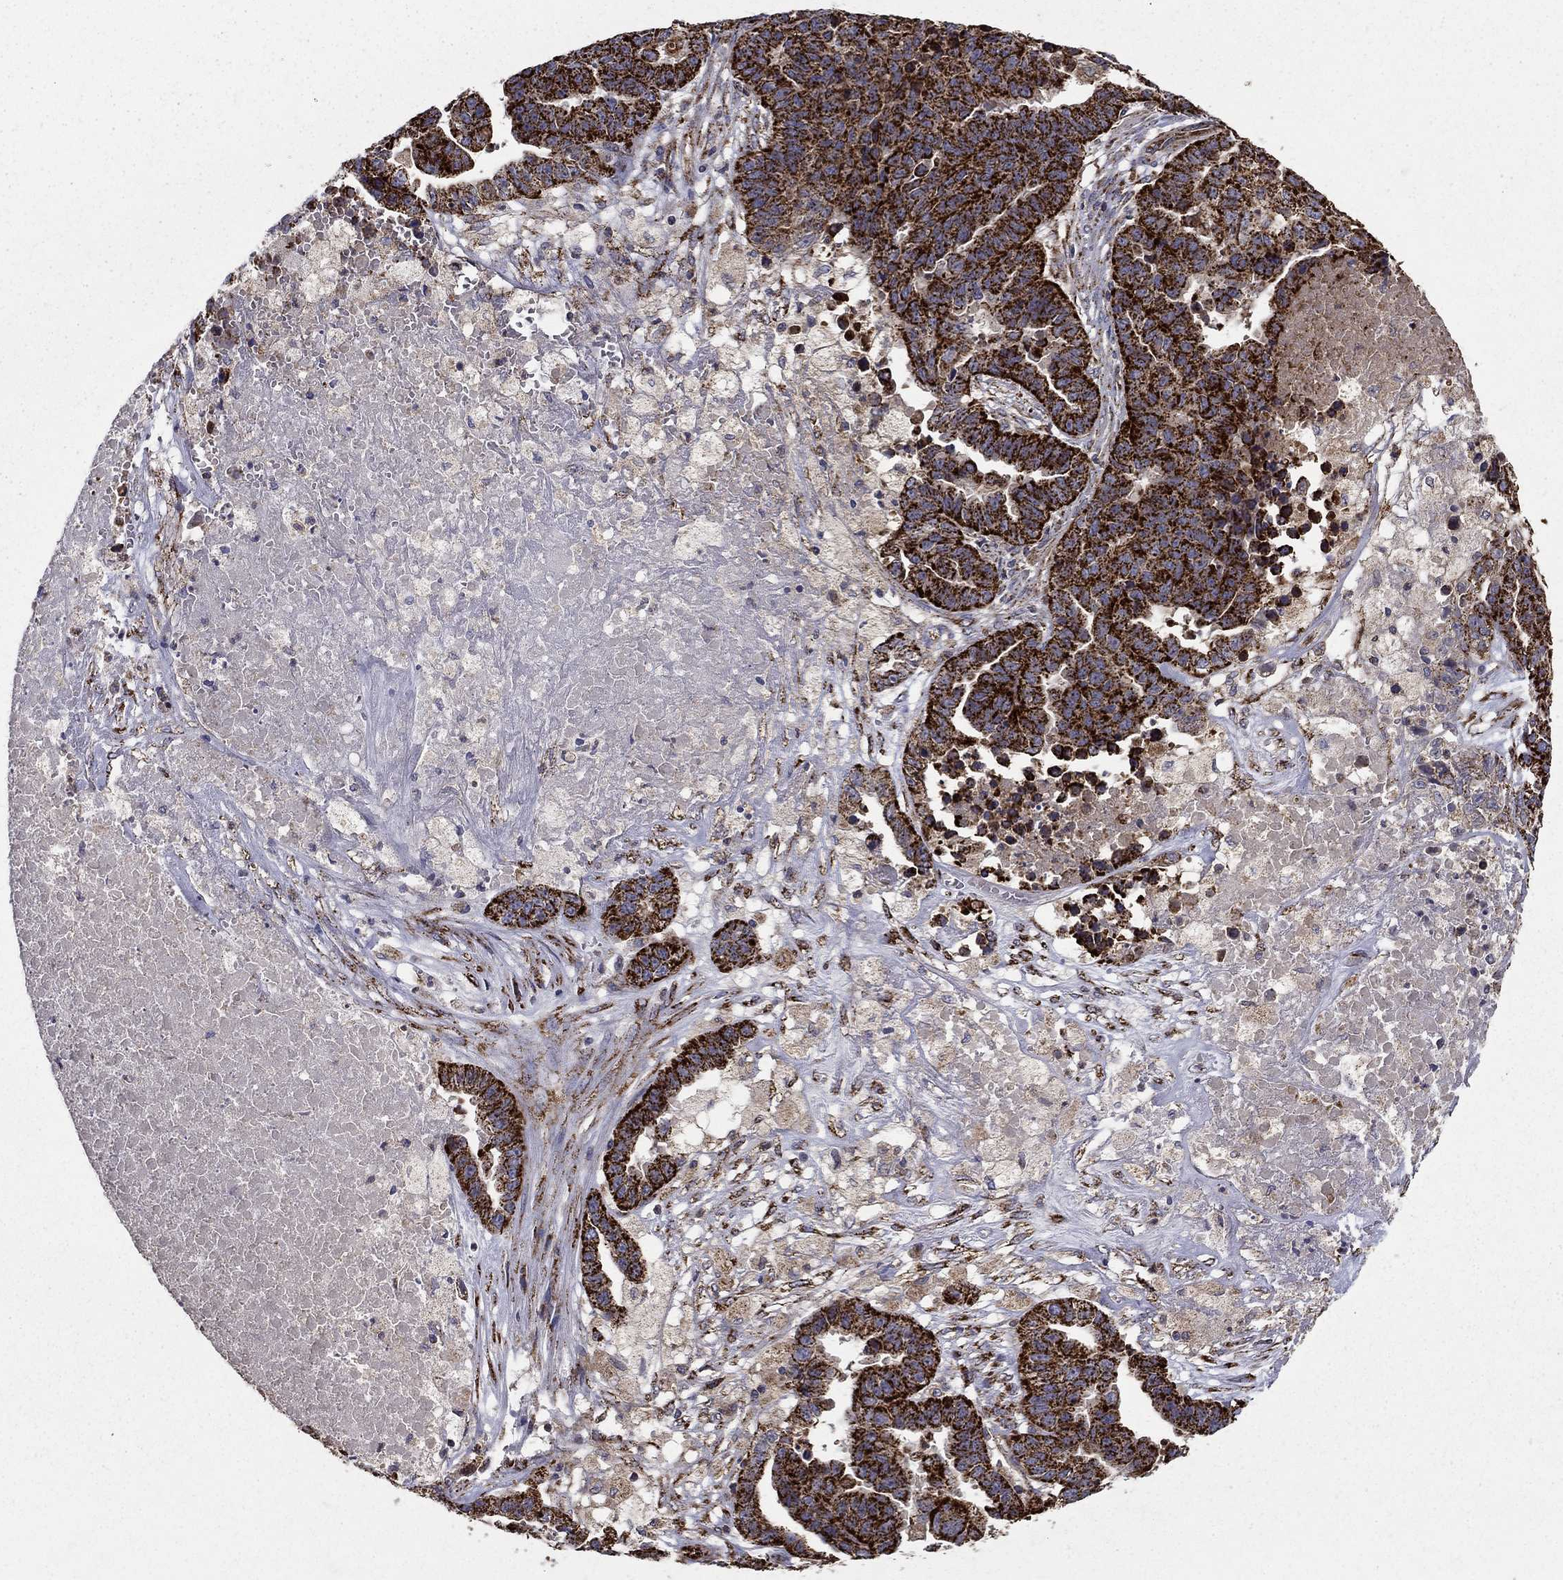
{"staining": {"intensity": "strong", "quantity": ">75%", "location": "cytoplasmic/membranous"}, "tissue": "ovarian cancer", "cell_type": "Tumor cells", "image_type": "cancer", "snomed": [{"axis": "morphology", "description": "Cystadenocarcinoma, serous, NOS"}, {"axis": "topography", "description": "Ovary"}], "caption": "This image reveals IHC staining of ovarian cancer, with high strong cytoplasmic/membranous staining in approximately >75% of tumor cells.", "gene": "GCSH", "patient": {"sex": "female", "age": 87}}